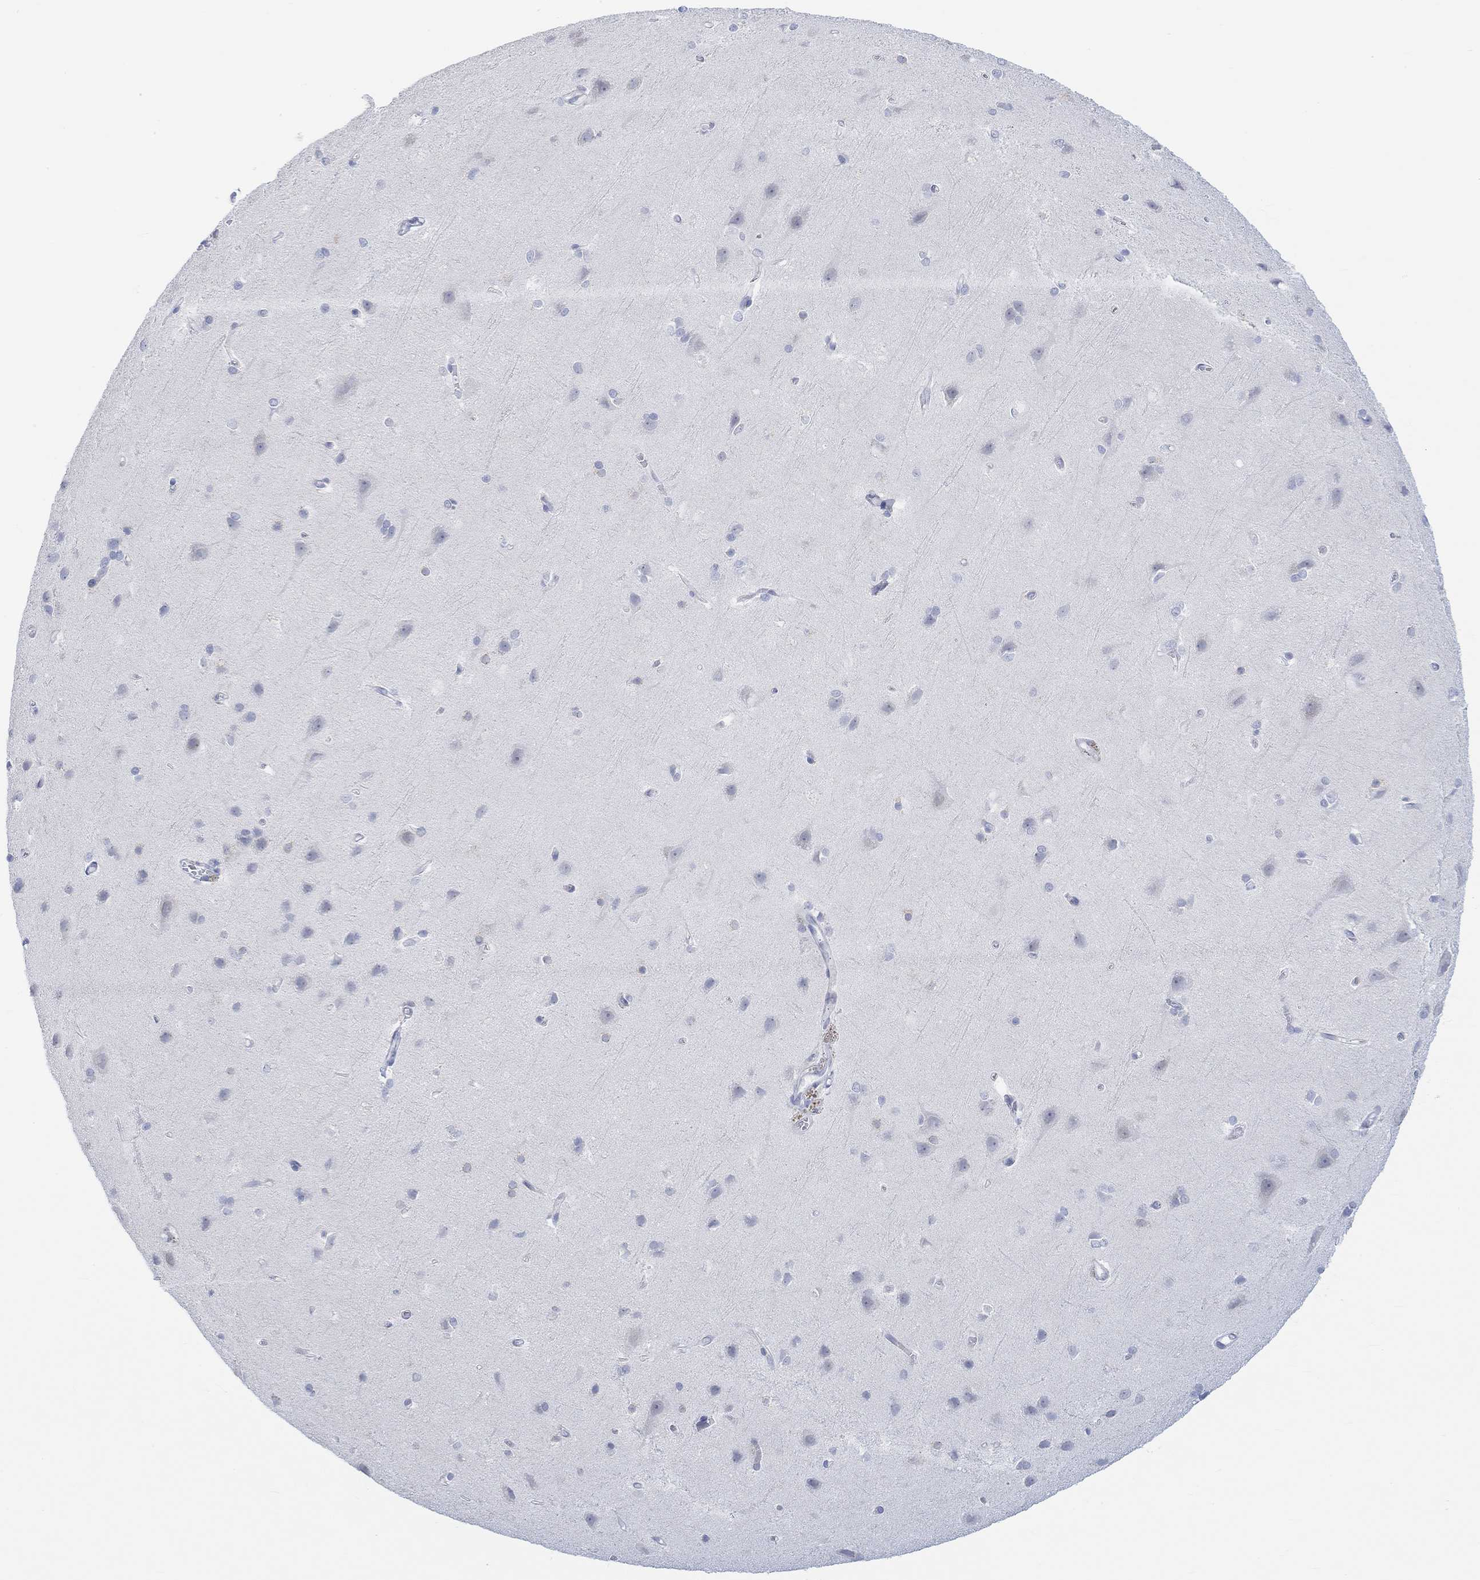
{"staining": {"intensity": "negative", "quantity": "none", "location": "none"}, "tissue": "cerebral cortex", "cell_type": "Endothelial cells", "image_type": "normal", "snomed": [{"axis": "morphology", "description": "Normal tissue, NOS"}, {"axis": "topography", "description": "Cerebral cortex"}], "caption": "Immunohistochemistry micrograph of normal cerebral cortex: cerebral cortex stained with DAB (3,3'-diaminobenzidine) shows no significant protein positivity in endothelial cells.", "gene": "AK8", "patient": {"sex": "male", "age": 37}}